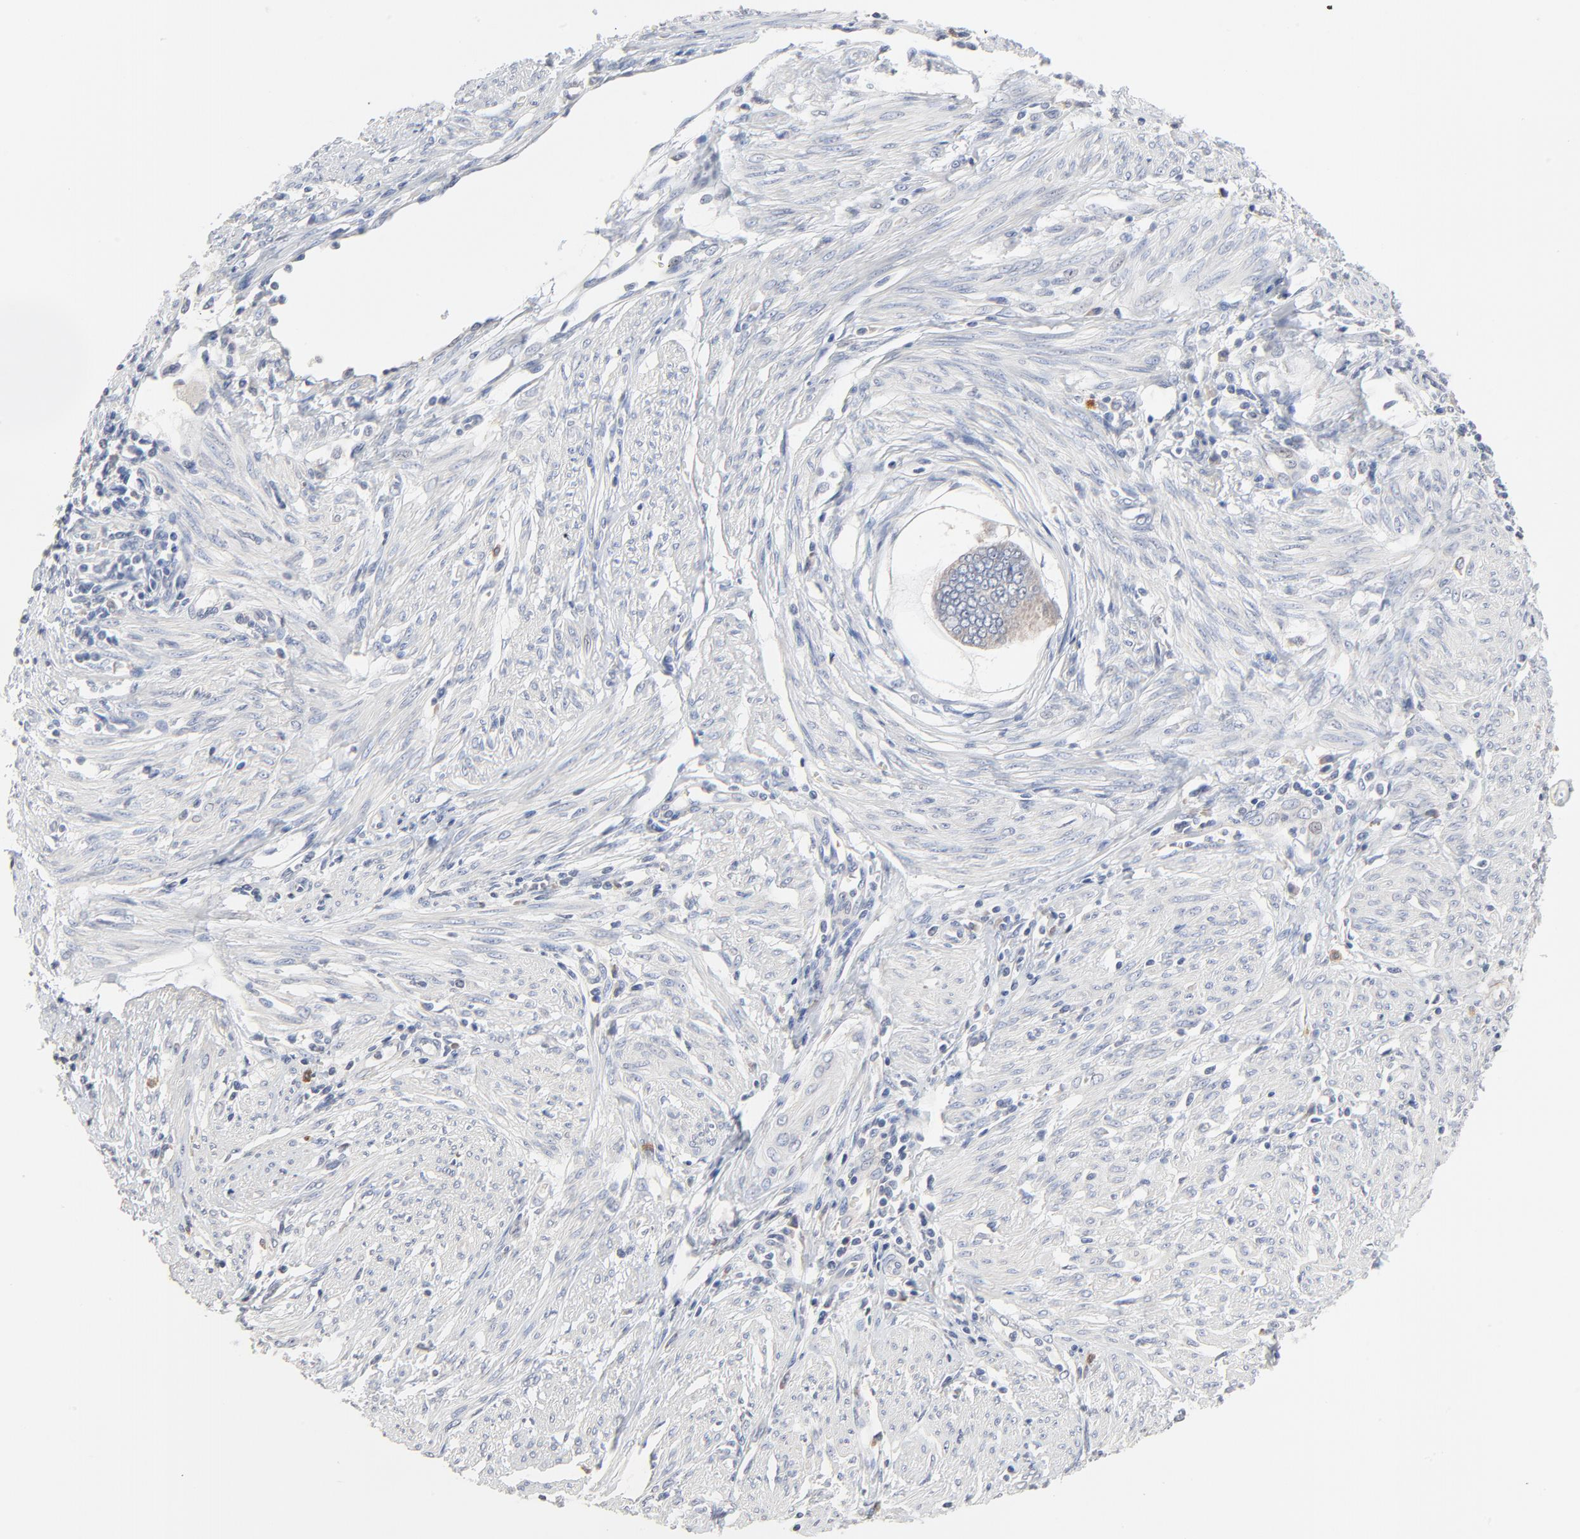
{"staining": {"intensity": "weak", "quantity": "25%-75%", "location": "cytoplasmic/membranous"}, "tissue": "endometrial cancer", "cell_type": "Tumor cells", "image_type": "cancer", "snomed": [{"axis": "morphology", "description": "Adenocarcinoma, NOS"}, {"axis": "topography", "description": "Endometrium"}], "caption": "A histopathology image showing weak cytoplasmic/membranous staining in about 25%-75% of tumor cells in endometrial cancer, as visualized by brown immunohistochemical staining.", "gene": "FBXL5", "patient": {"sex": "female", "age": 75}}